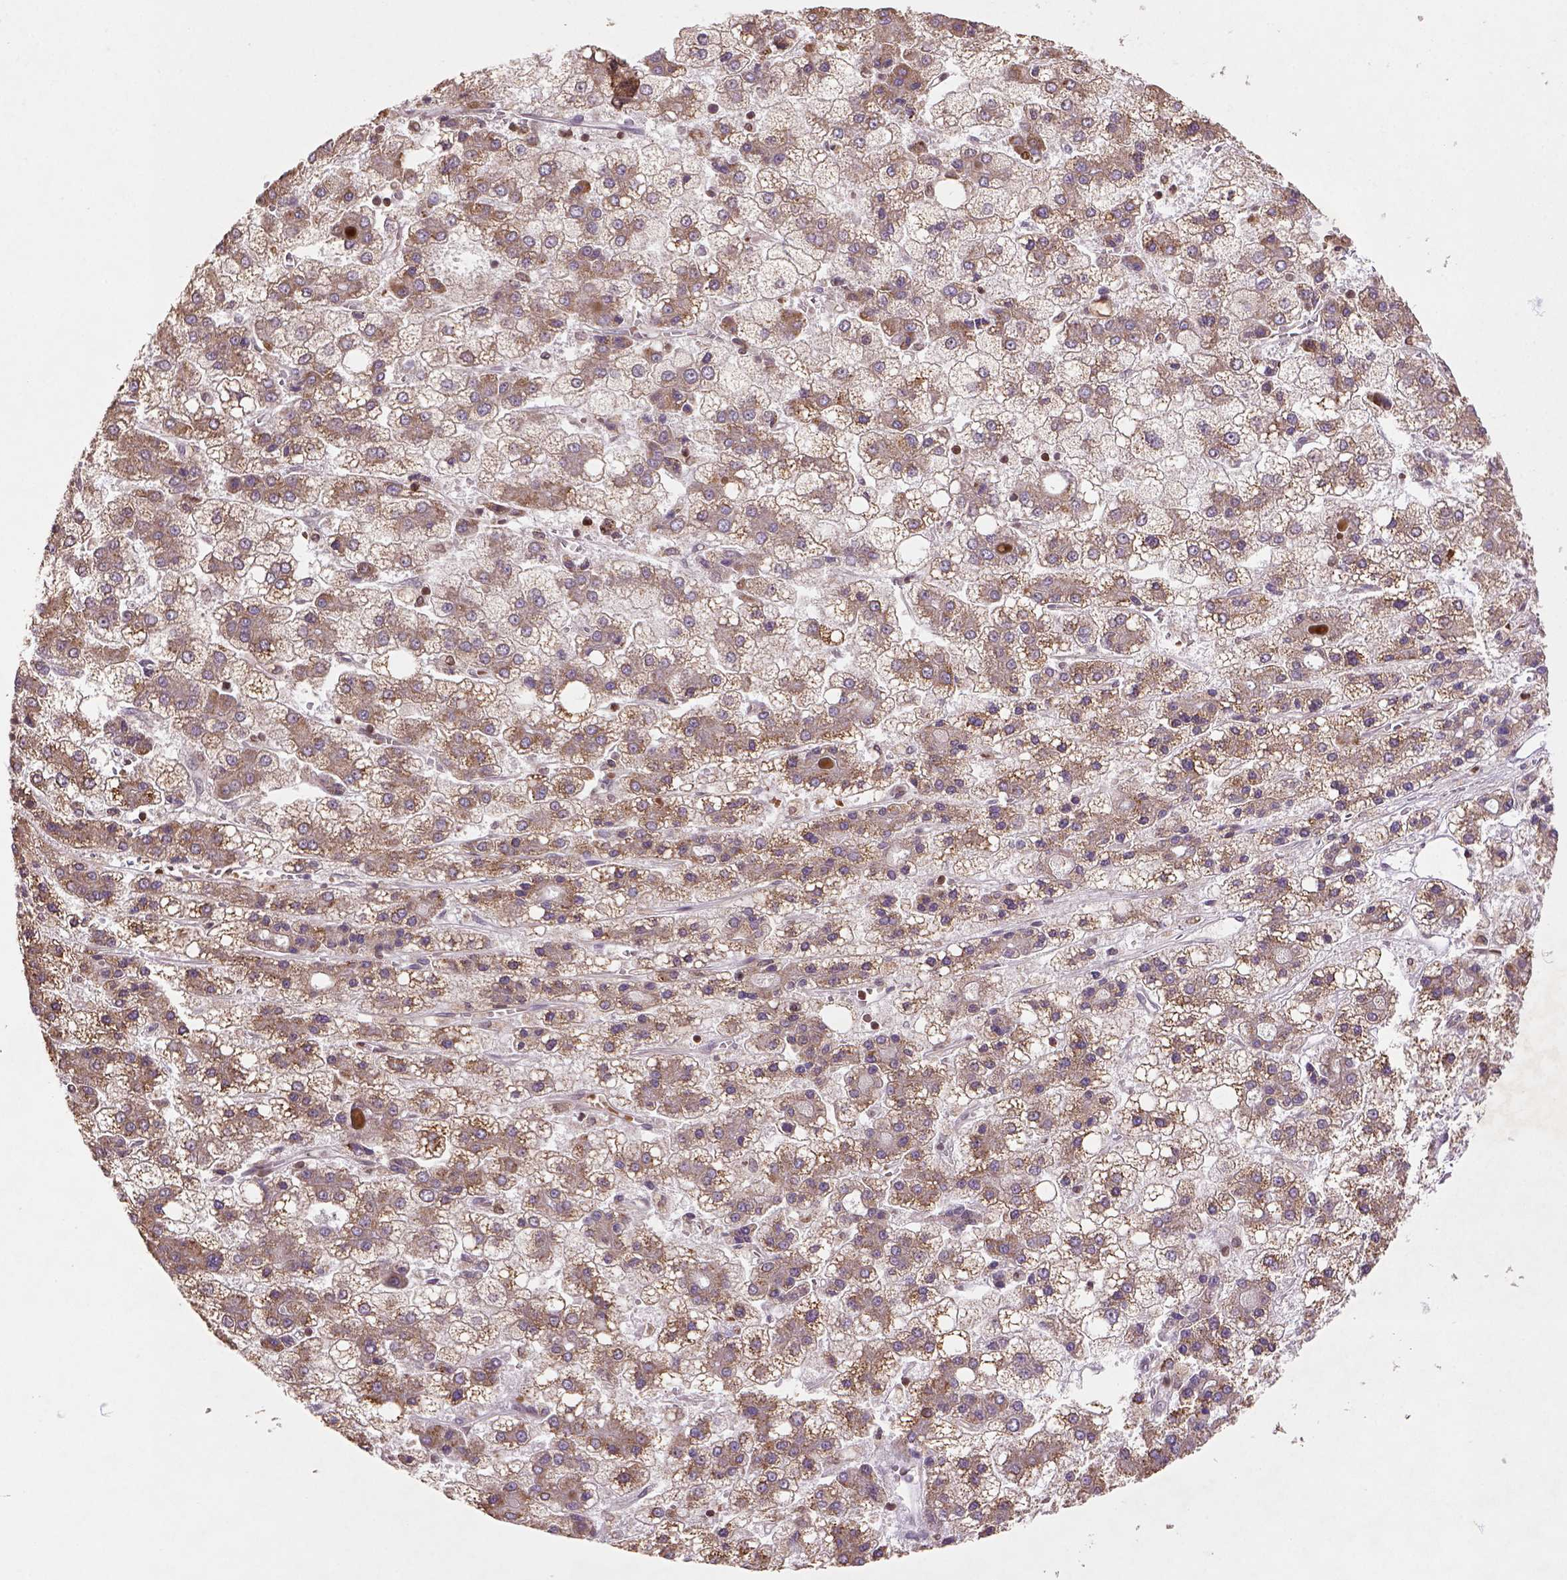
{"staining": {"intensity": "moderate", "quantity": ">75%", "location": "cytoplasmic/membranous"}, "tissue": "liver cancer", "cell_type": "Tumor cells", "image_type": "cancer", "snomed": [{"axis": "morphology", "description": "Carcinoma, Hepatocellular, NOS"}, {"axis": "topography", "description": "Liver"}], "caption": "Immunohistochemical staining of human liver hepatocellular carcinoma reveals medium levels of moderate cytoplasmic/membranous protein expression in about >75% of tumor cells. Using DAB (3,3'-diaminobenzidine) (brown) and hematoxylin (blue) stains, captured at high magnification using brightfield microscopy.", "gene": "NUDT3", "patient": {"sex": "male", "age": 73}}